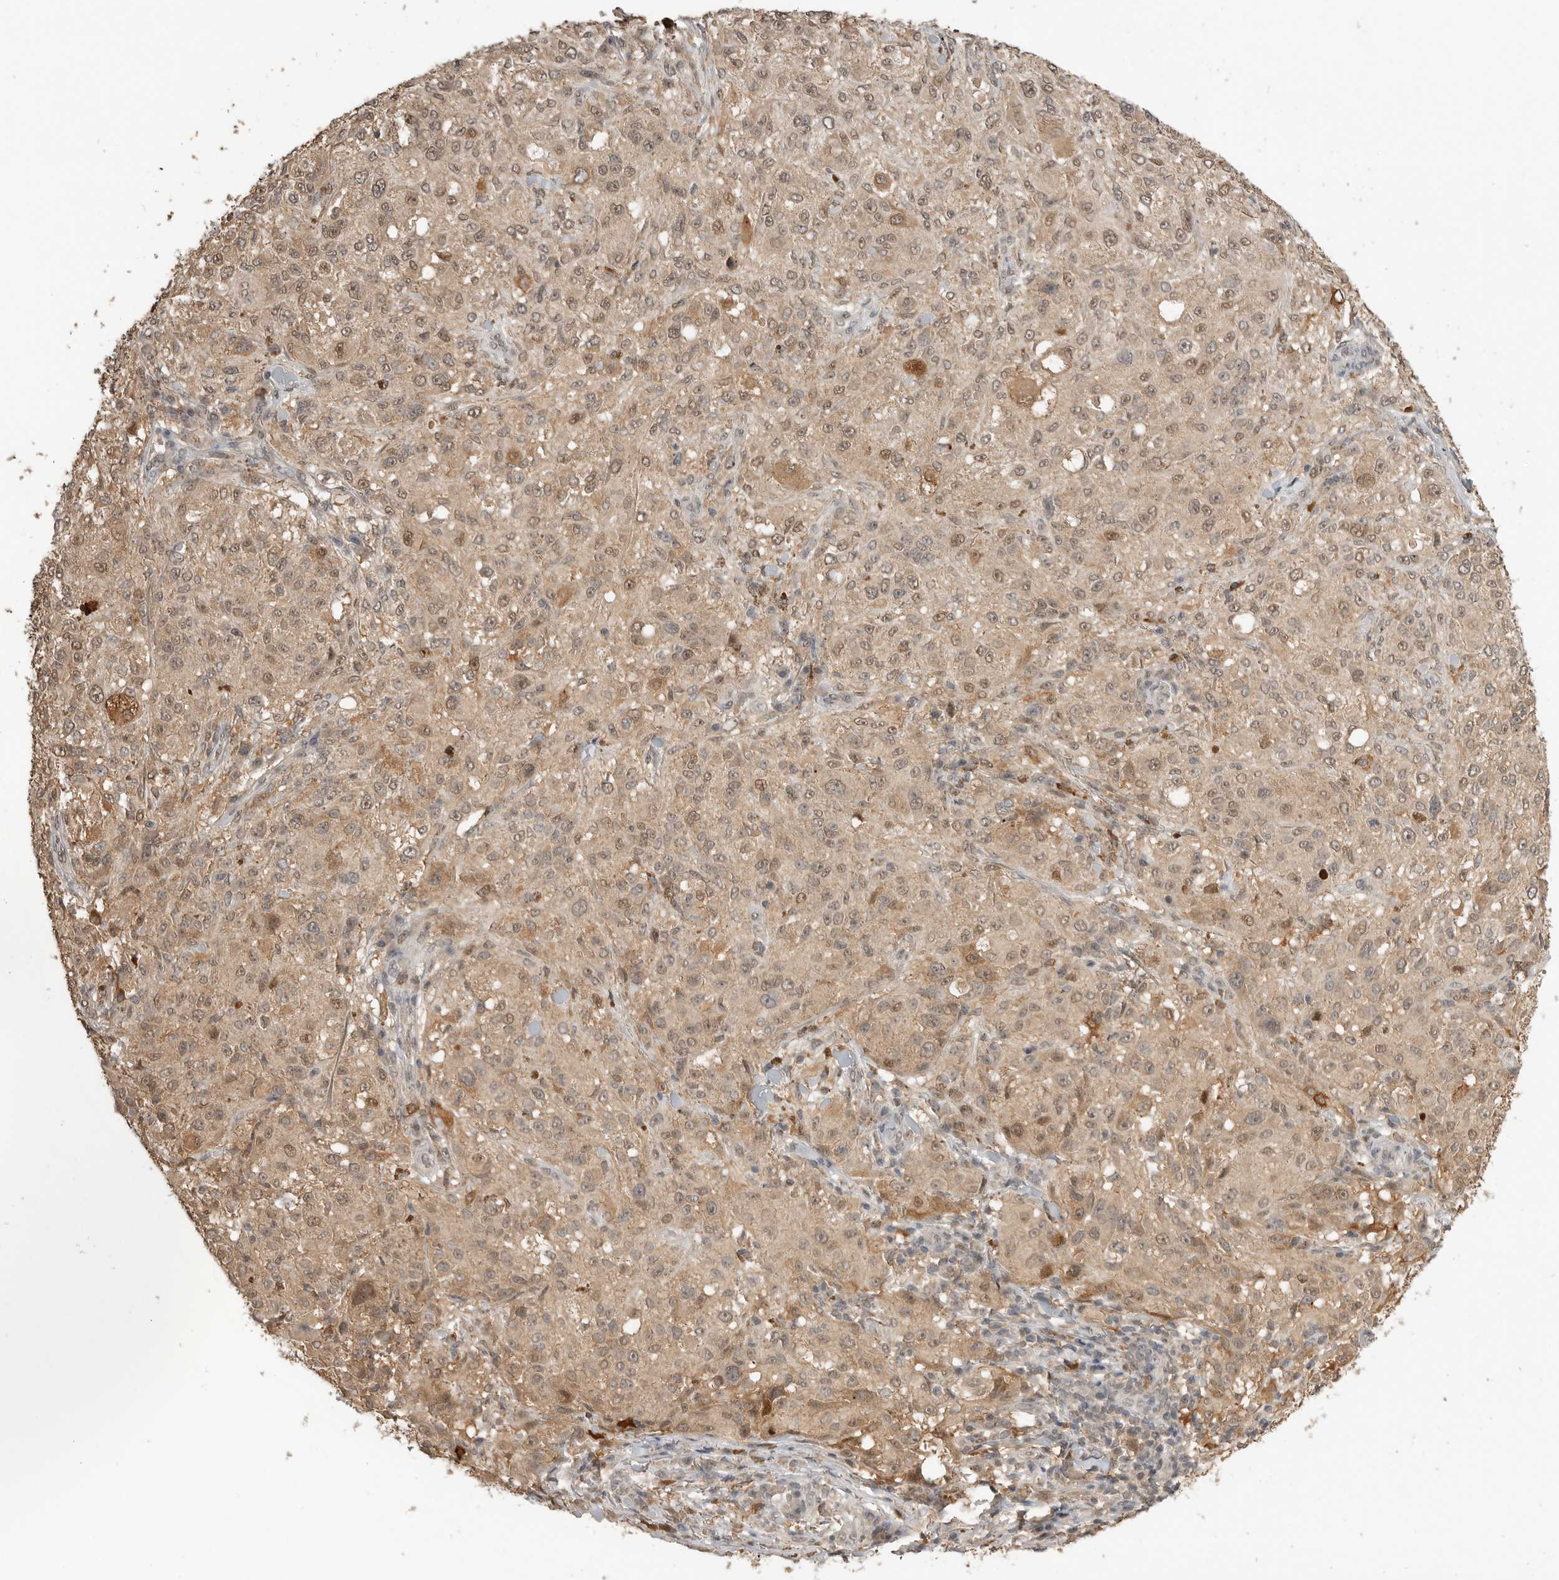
{"staining": {"intensity": "moderate", "quantity": ">75%", "location": "cytoplasmic/membranous,nuclear"}, "tissue": "melanoma", "cell_type": "Tumor cells", "image_type": "cancer", "snomed": [{"axis": "morphology", "description": "Necrosis, NOS"}, {"axis": "morphology", "description": "Malignant melanoma, NOS"}, {"axis": "topography", "description": "Skin"}], "caption": "Human melanoma stained for a protein (brown) reveals moderate cytoplasmic/membranous and nuclear positive expression in about >75% of tumor cells.", "gene": "ASPSCR1", "patient": {"sex": "female", "age": 87}}